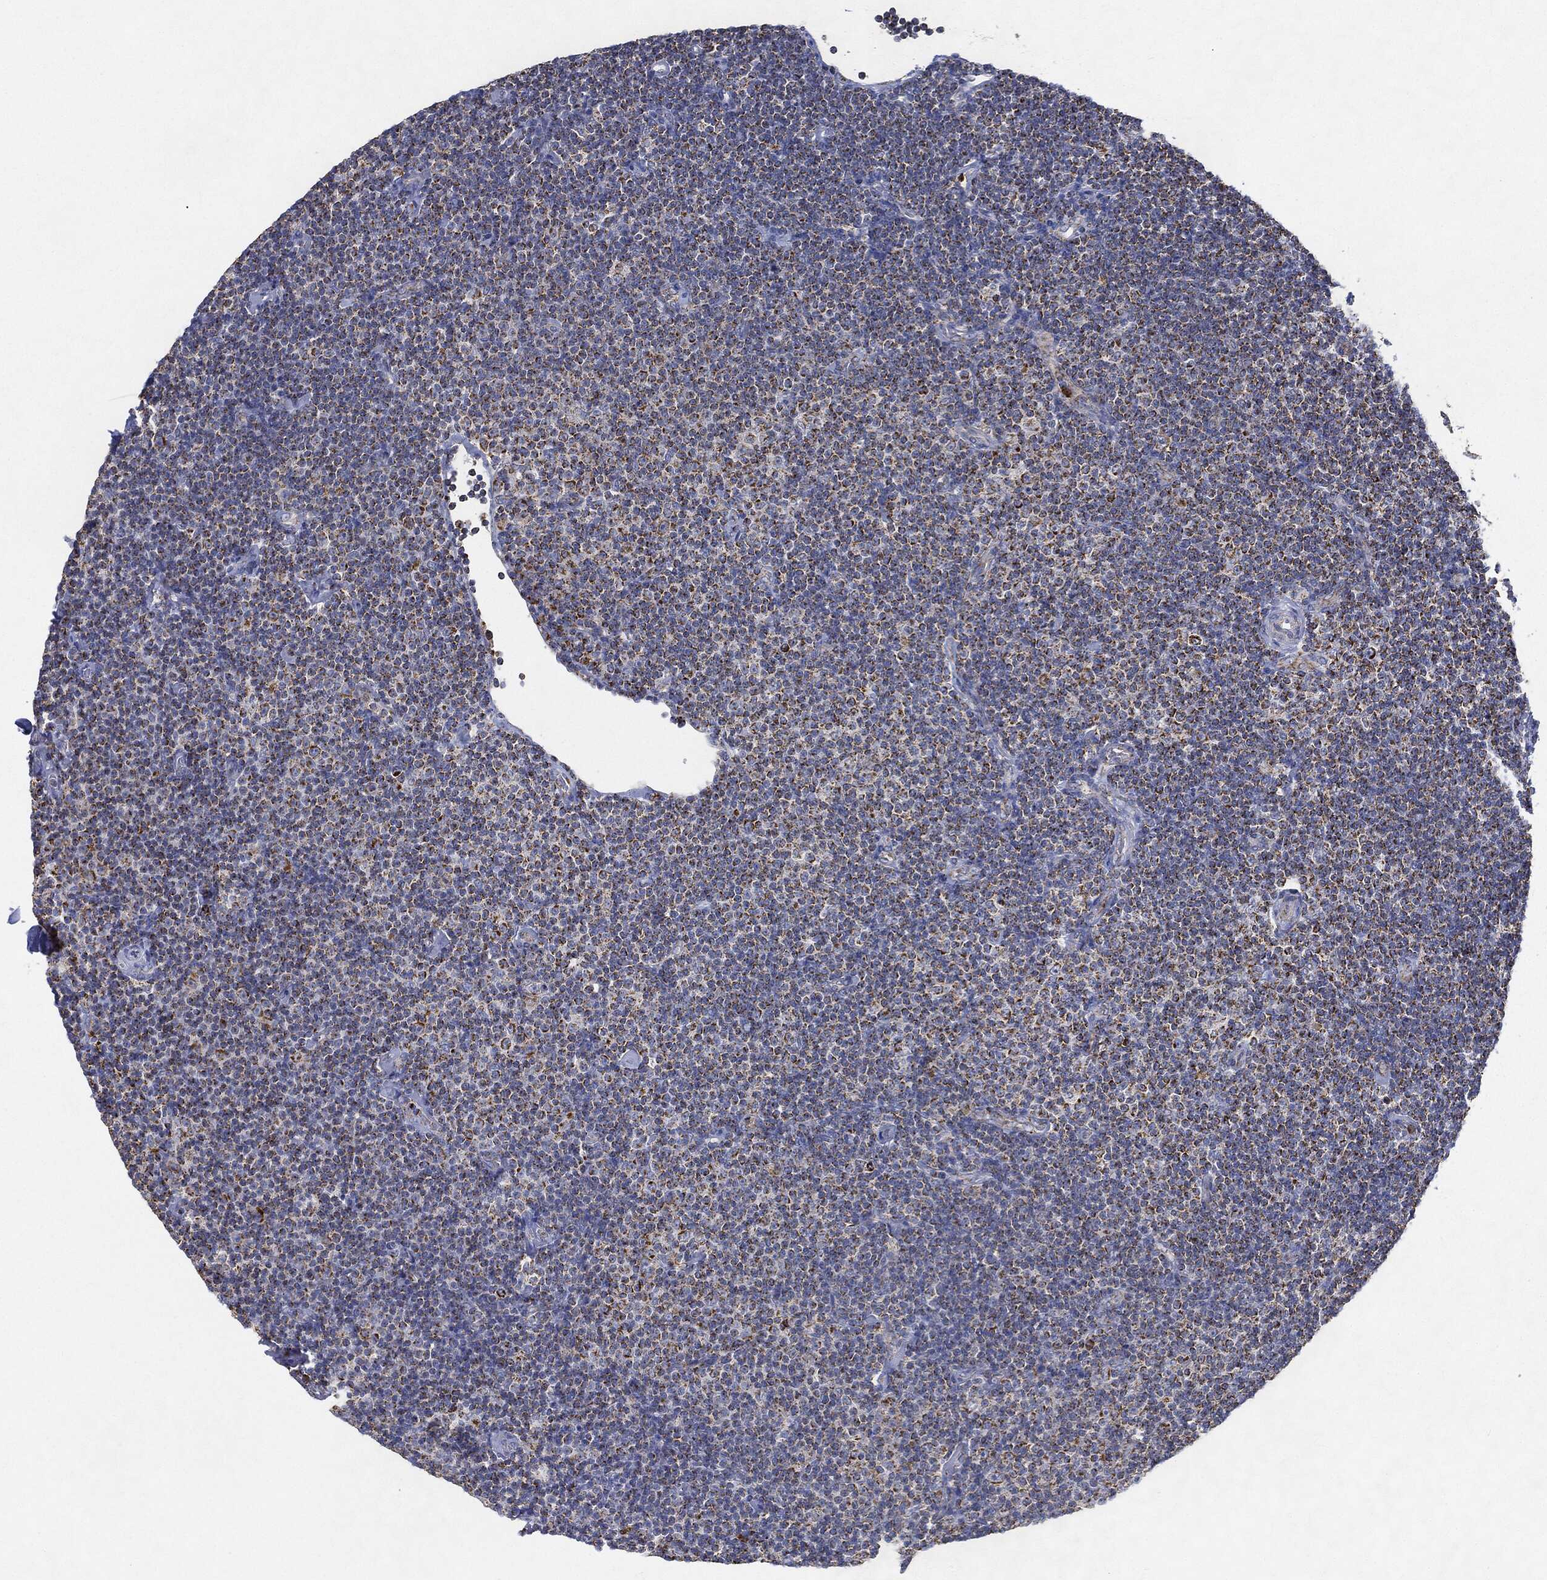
{"staining": {"intensity": "strong", "quantity": ">75%", "location": "cytoplasmic/membranous"}, "tissue": "lymphoma", "cell_type": "Tumor cells", "image_type": "cancer", "snomed": [{"axis": "morphology", "description": "Malignant lymphoma, non-Hodgkin's type, Low grade"}, {"axis": "topography", "description": "Lymph node"}], "caption": "A high-resolution micrograph shows IHC staining of malignant lymphoma, non-Hodgkin's type (low-grade), which displays strong cytoplasmic/membranous staining in about >75% of tumor cells.", "gene": "CAPN15", "patient": {"sex": "male", "age": 81}}